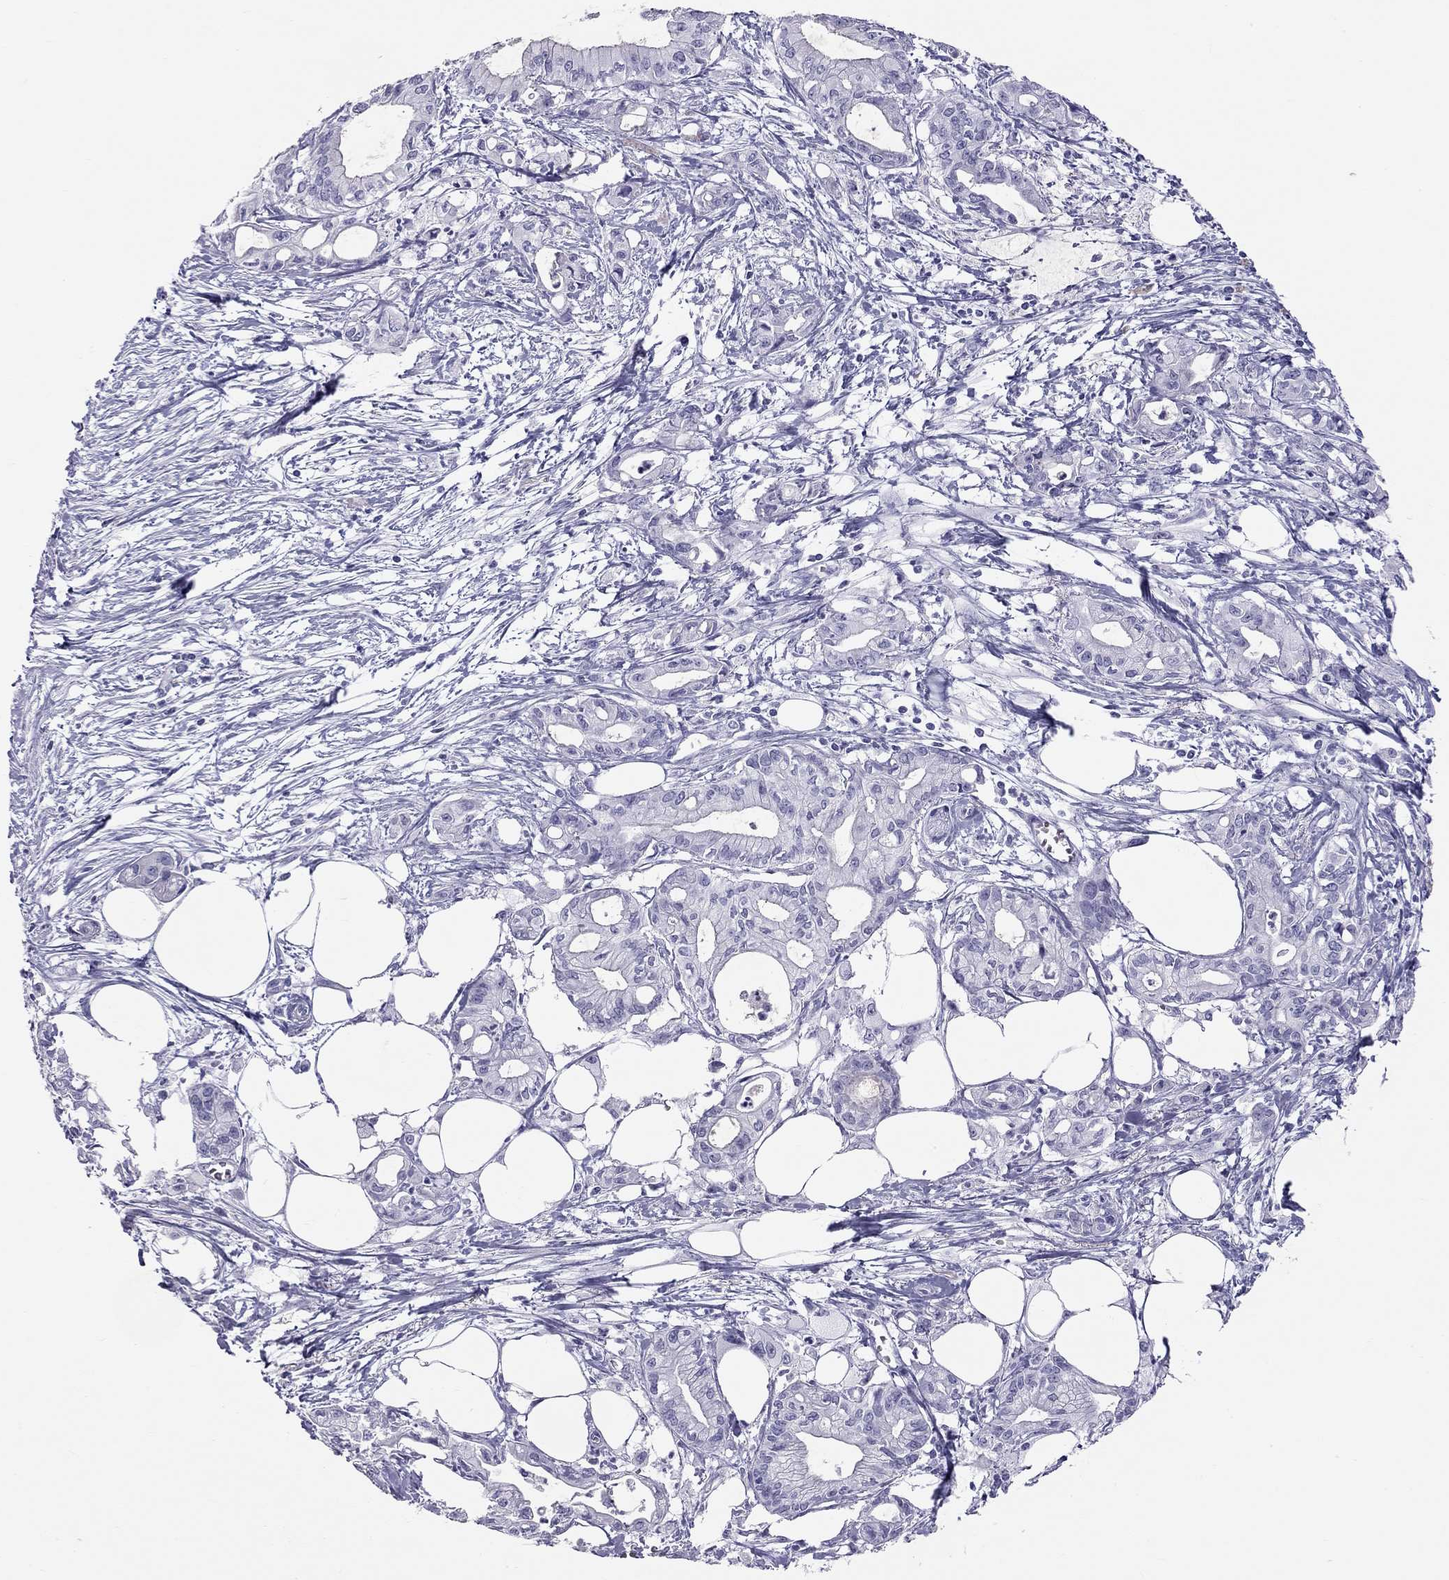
{"staining": {"intensity": "negative", "quantity": "none", "location": "none"}, "tissue": "pancreatic cancer", "cell_type": "Tumor cells", "image_type": "cancer", "snomed": [{"axis": "morphology", "description": "Adenocarcinoma, NOS"}, {"axis": "topography", "description": "Pancreas"}], "caption": "There is no significant staining in tumor cells of pancreatic cancer (adenocarcinoma). Brightfield microscopy of IHC stained with DAB (3,3'-diaminobenzidine) (brown) and hematoxylin (blue), captured at high magnification.", "gene": "TRPM3", "patient": {"sex": "male", "age": 71}}